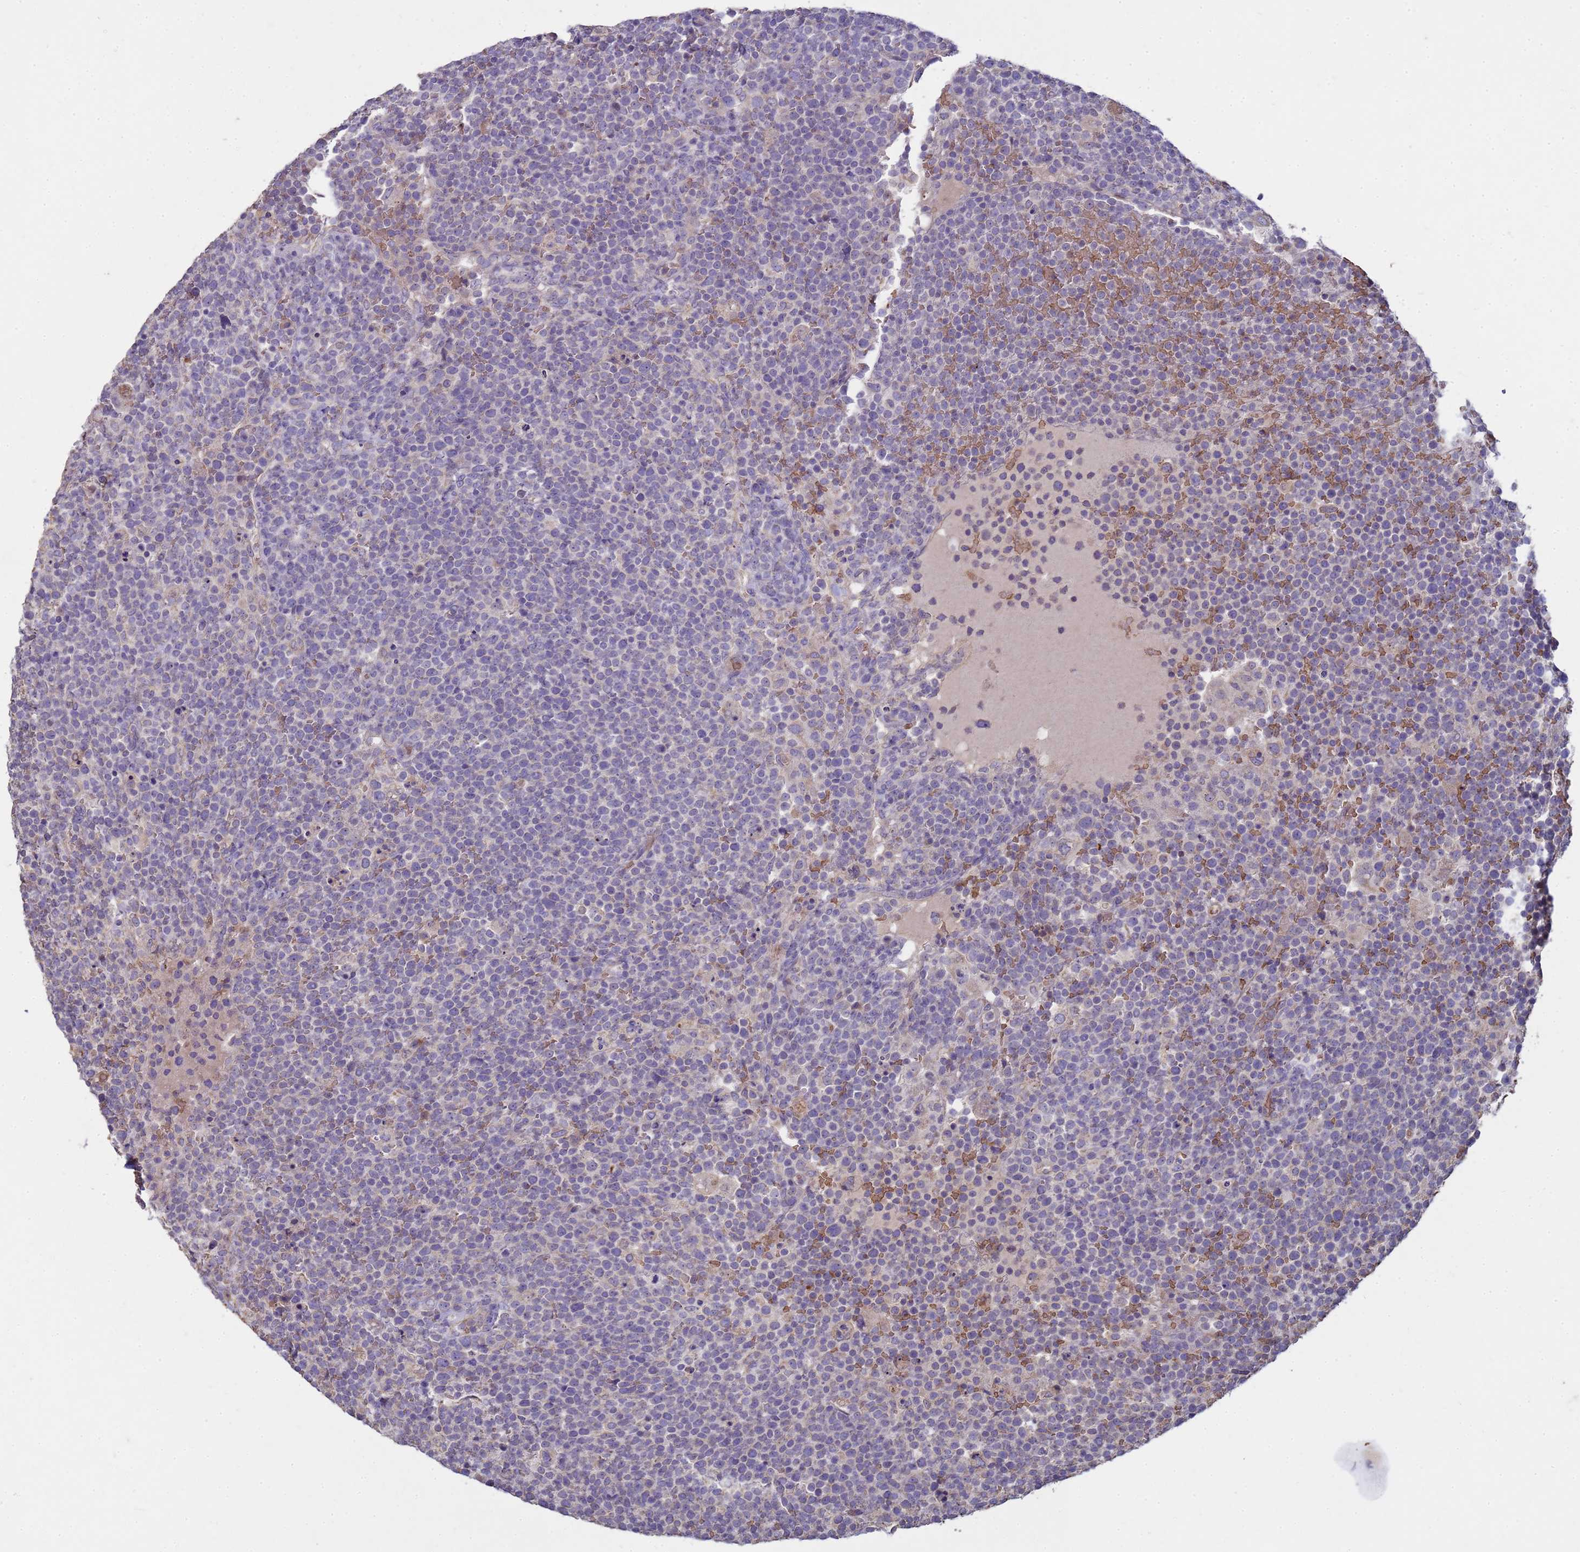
{"staining": {"intensity": "negative", "quantity": "none", "location": "none"}, "tissue": "lymphoma", "cell_type": "Tumor cells", "image_type": "cancer", "snomed": [{"axis": "morphology", "description": "Malignant lymphoma, non-Hodgkin's type, High grade"}, {"axis": "topography", "description": "Lymph node"}], "caption": "Photomicrograph shows no significant protein expression in tumor cells of lymphoma. (Brightfield microscopy of DAB IHC at high magnification).", "gene": "SGIP1", "patient": {"sex": "male", "age": 61}}